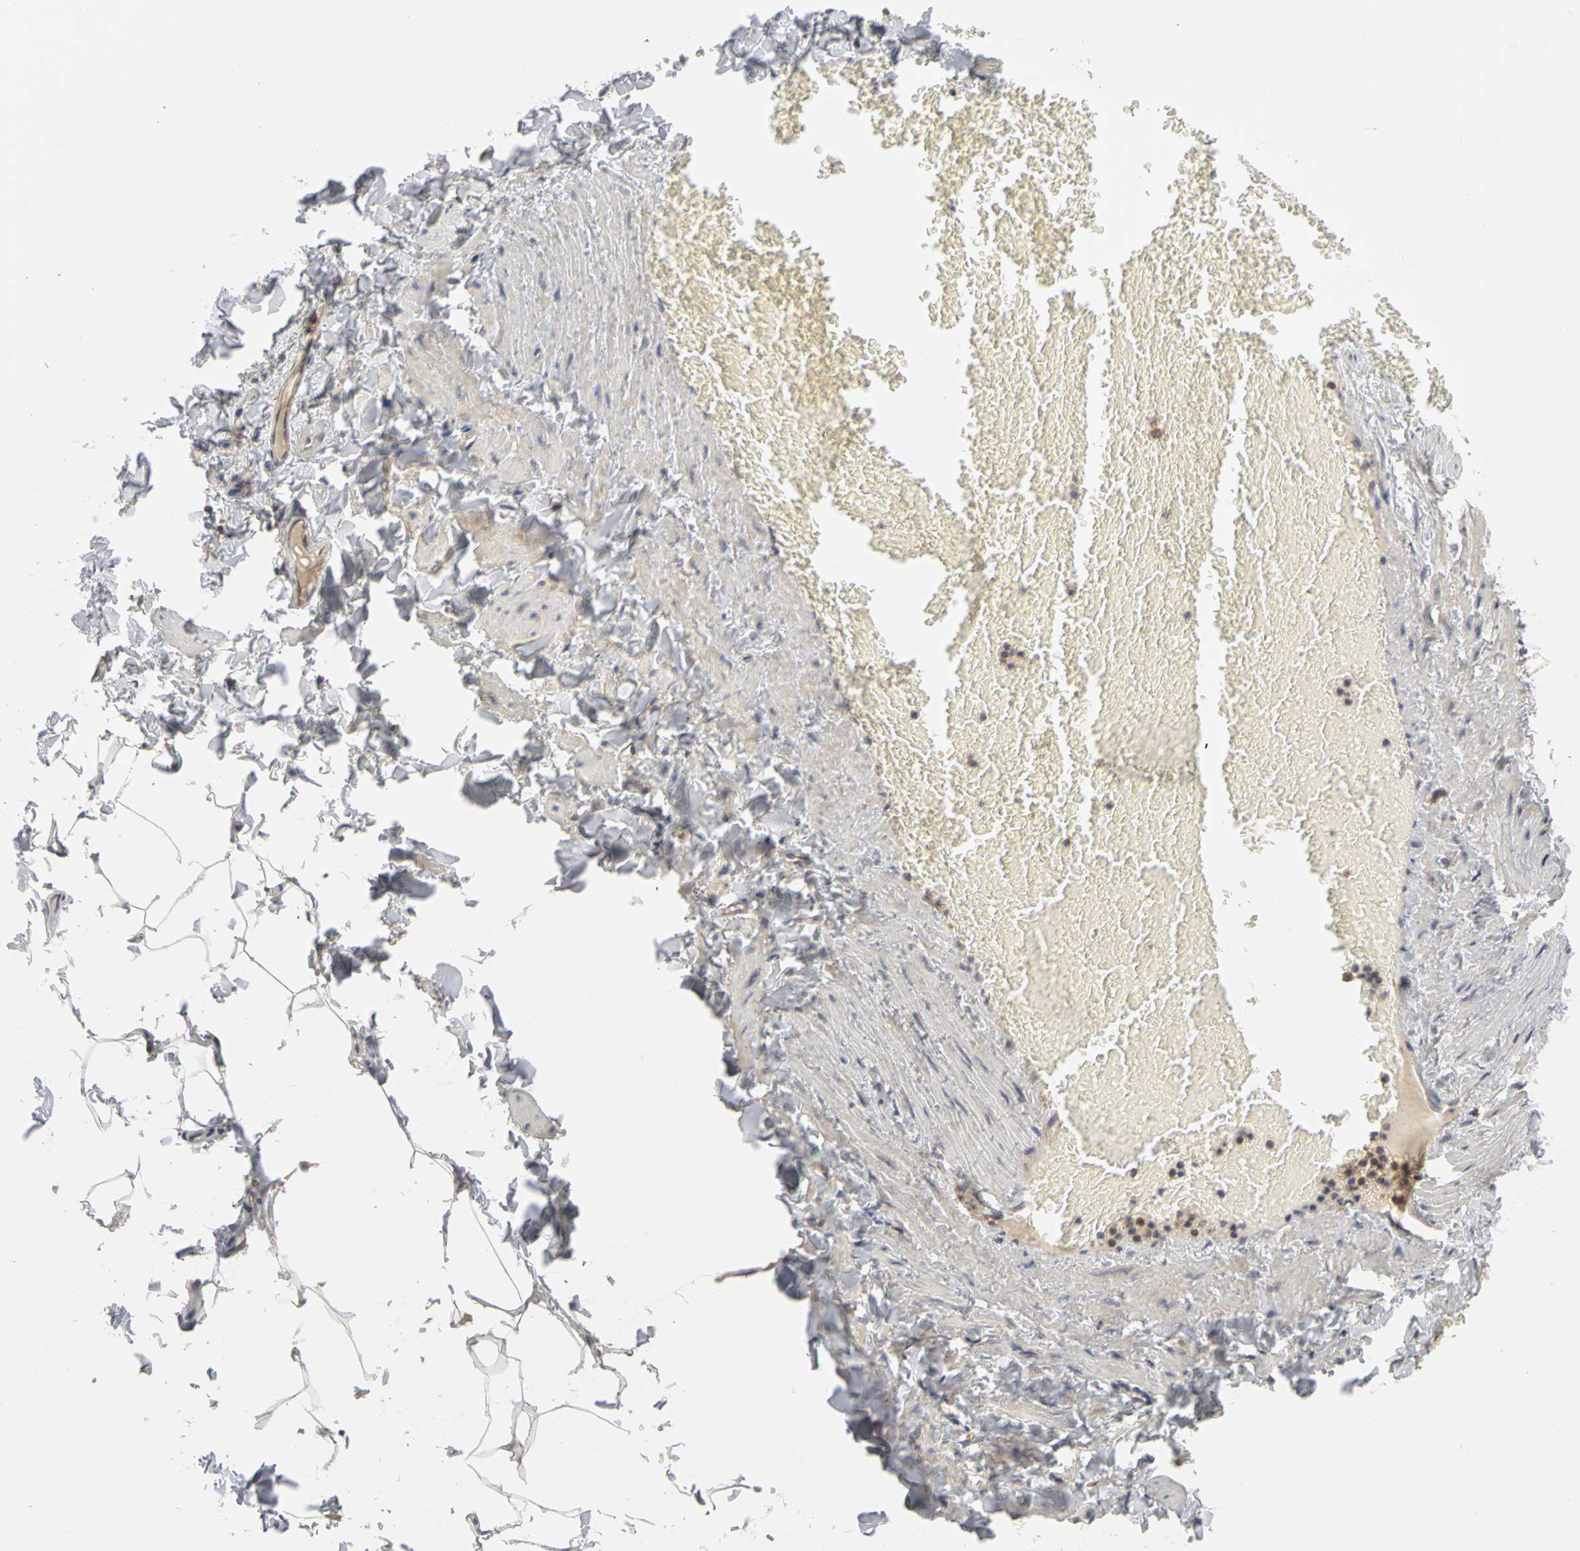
{"staining": {"intensity": "negative", "quantity": "none", "location": "none"}, "tissue": "adipose tissue", "cell_type": "Adipocytes", "image_type": "normal", "snomed": [{"axis": "morphology", "description": "Normal tissue, NOS"}, {"axis": "topography", "description": "Vascular tissue"}], "caption": "DAB immunohistochemical staining of normal human adipose tissue demonstrates no significant expression in adipocytes.", "gene": "IRAK1", "patient": {"sex": "male", "age": 41}}